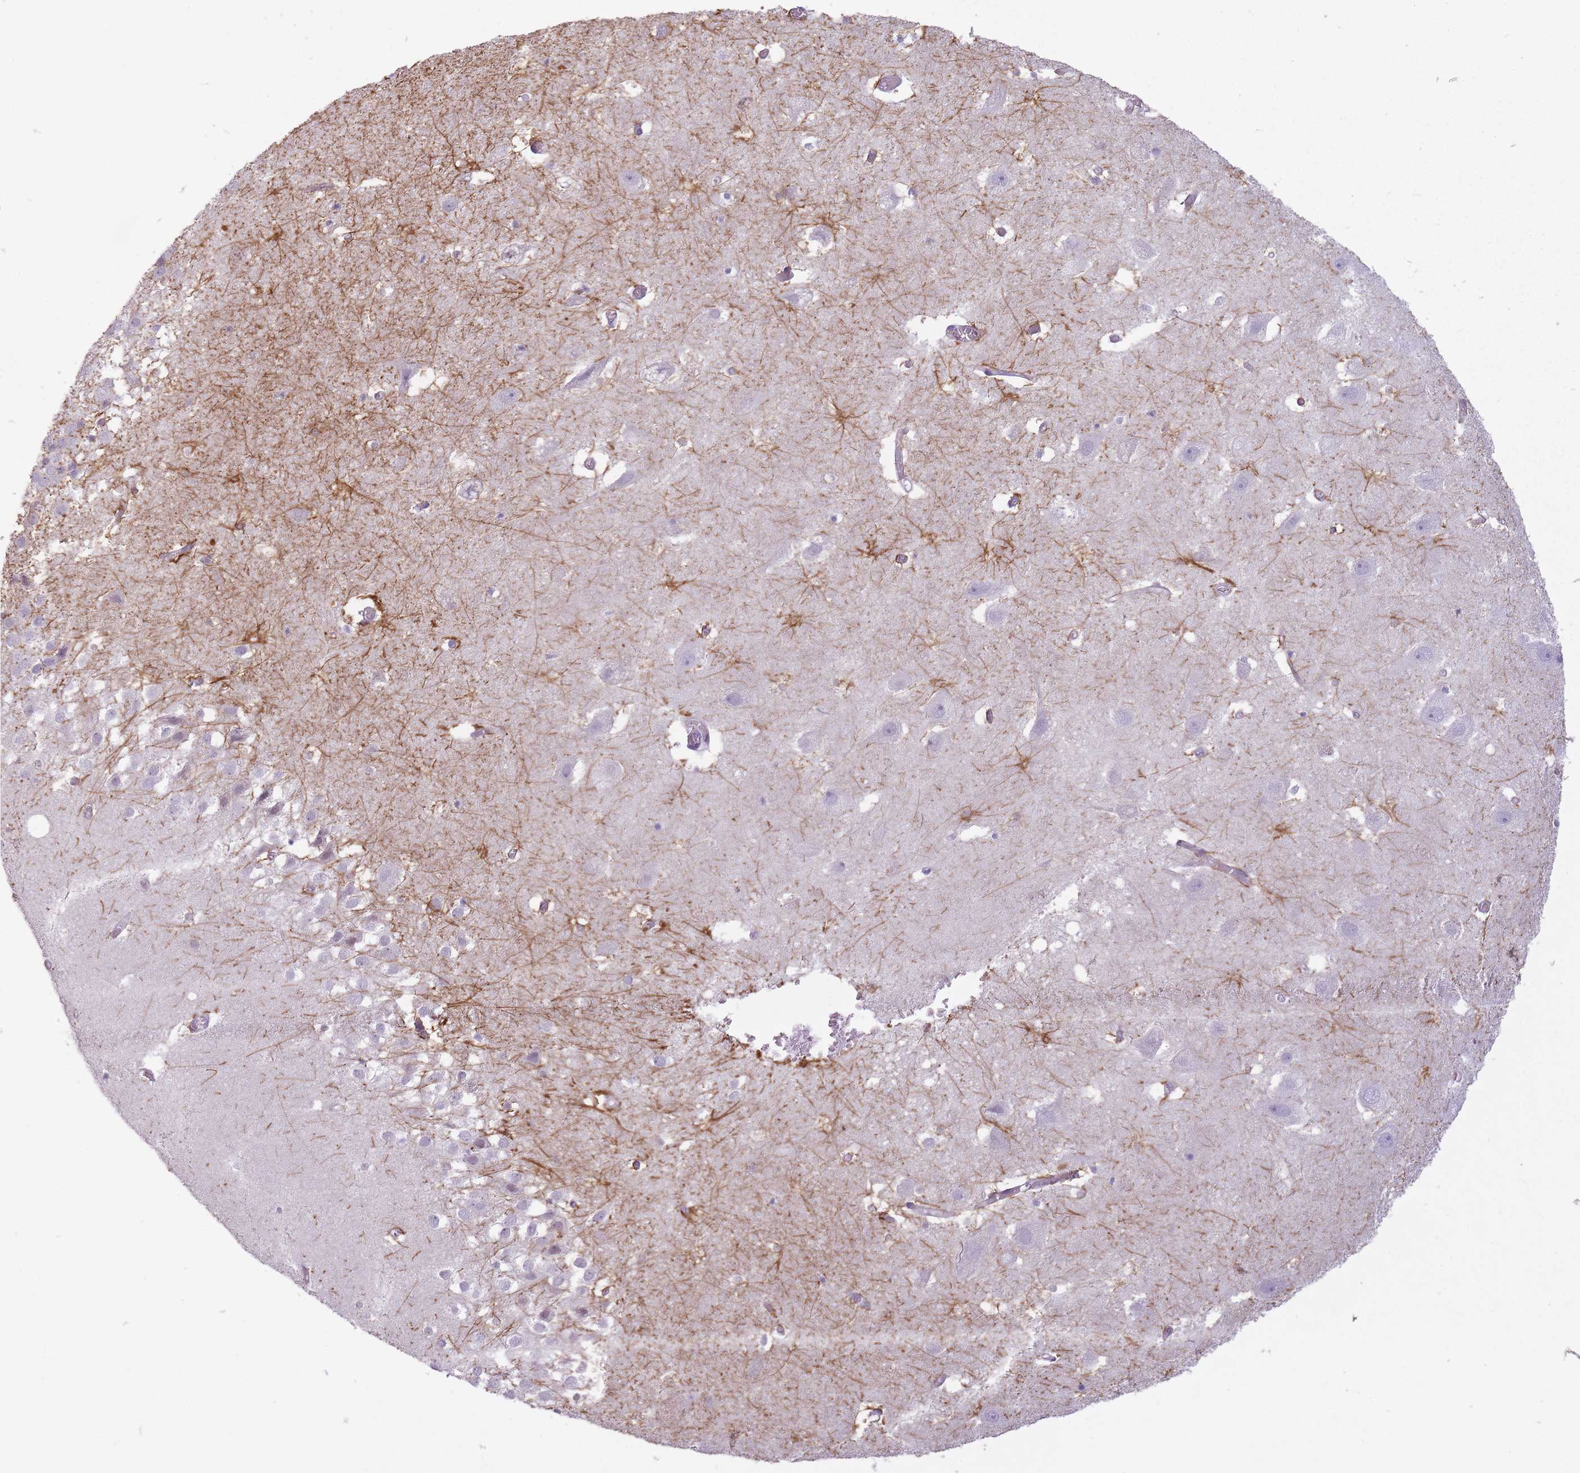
{"staining": {"intensity": "strong", "quantity": "<25%", "location": "cytoplasmic/membranous"}, "tissue": "hippocampus", "cell_type": "Glial cells", "image_type": "normal", "snomed": [{"axis": "morphology", "description": "Normal tissue, NOS"}, {"axis": "topography", "description": "Hippocampus"}], "caption": "Immunohistochemistry of benign hippocampus displays medium levels of strong cytoplasmic/membranous expression in approximately <25% of glial cells.", "gene": "FAM43B", "patient": {"sex": "female", "age": 52}}